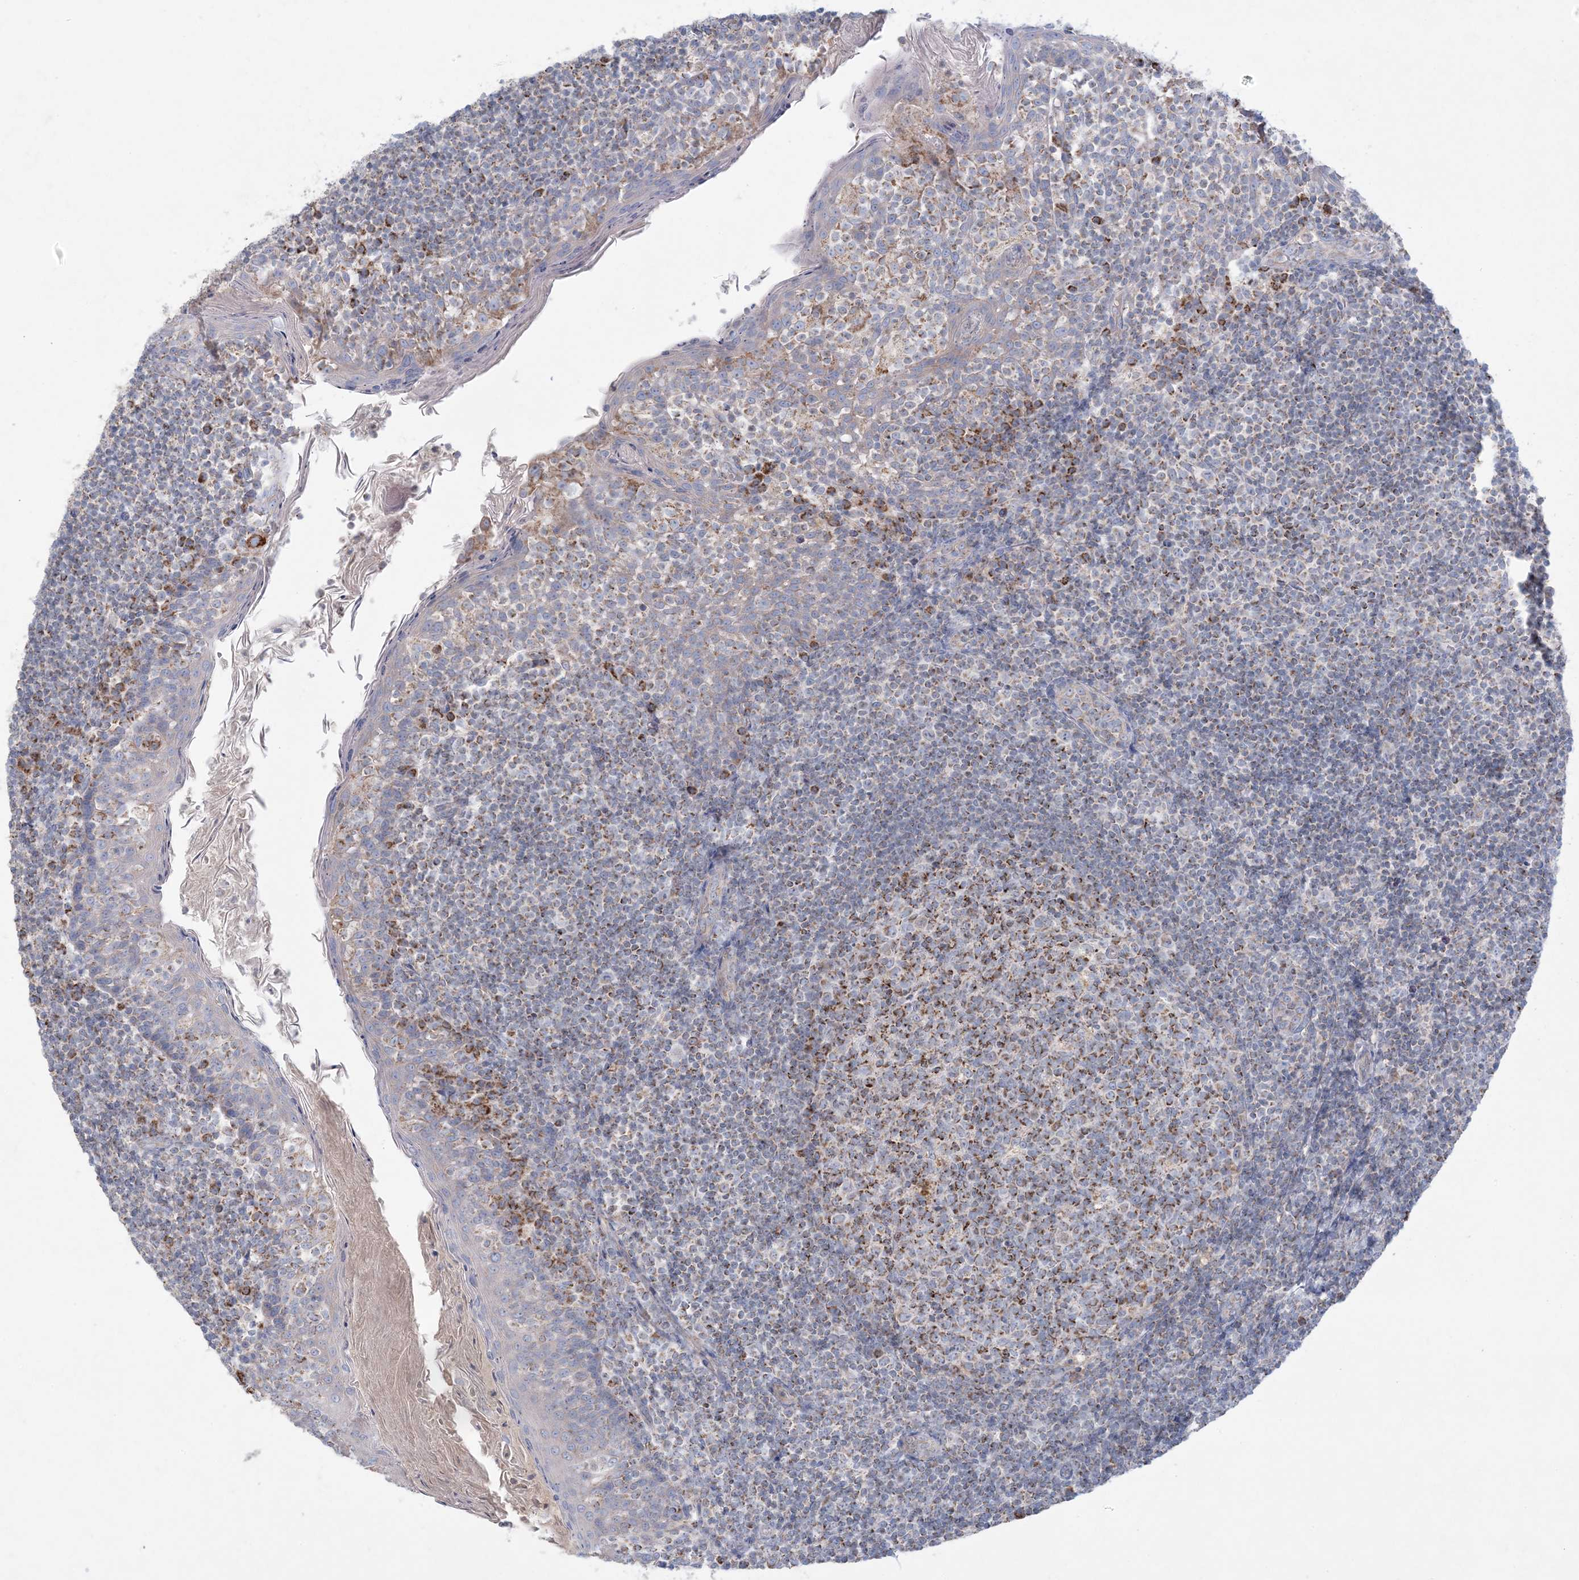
{"staining": {"intensity": "strong", "quantity": "25%-75%", "location": "cytoplasmic/membranous"}, "tissue": "tonsil", "cell_type": "Germinal center cells", "image_type": "normal", "snomed": [{"axis": "morphology", "description": "Normal tissue, NOS"}, {"axis": "topography", "description": "Tonsil"}], "caption": "Immunohistochemistry (IHC) image of normal tonsil: human tonsil stained using immunohistochemistry shows high levels of strong protein expression localized specifically in the cytoplasmic/membranous of germinal center cells, appearing as a cytoplasmic/membranous brown color.", "gene": "KCTD6", "patient": {"sex": "female", "age": 19}}